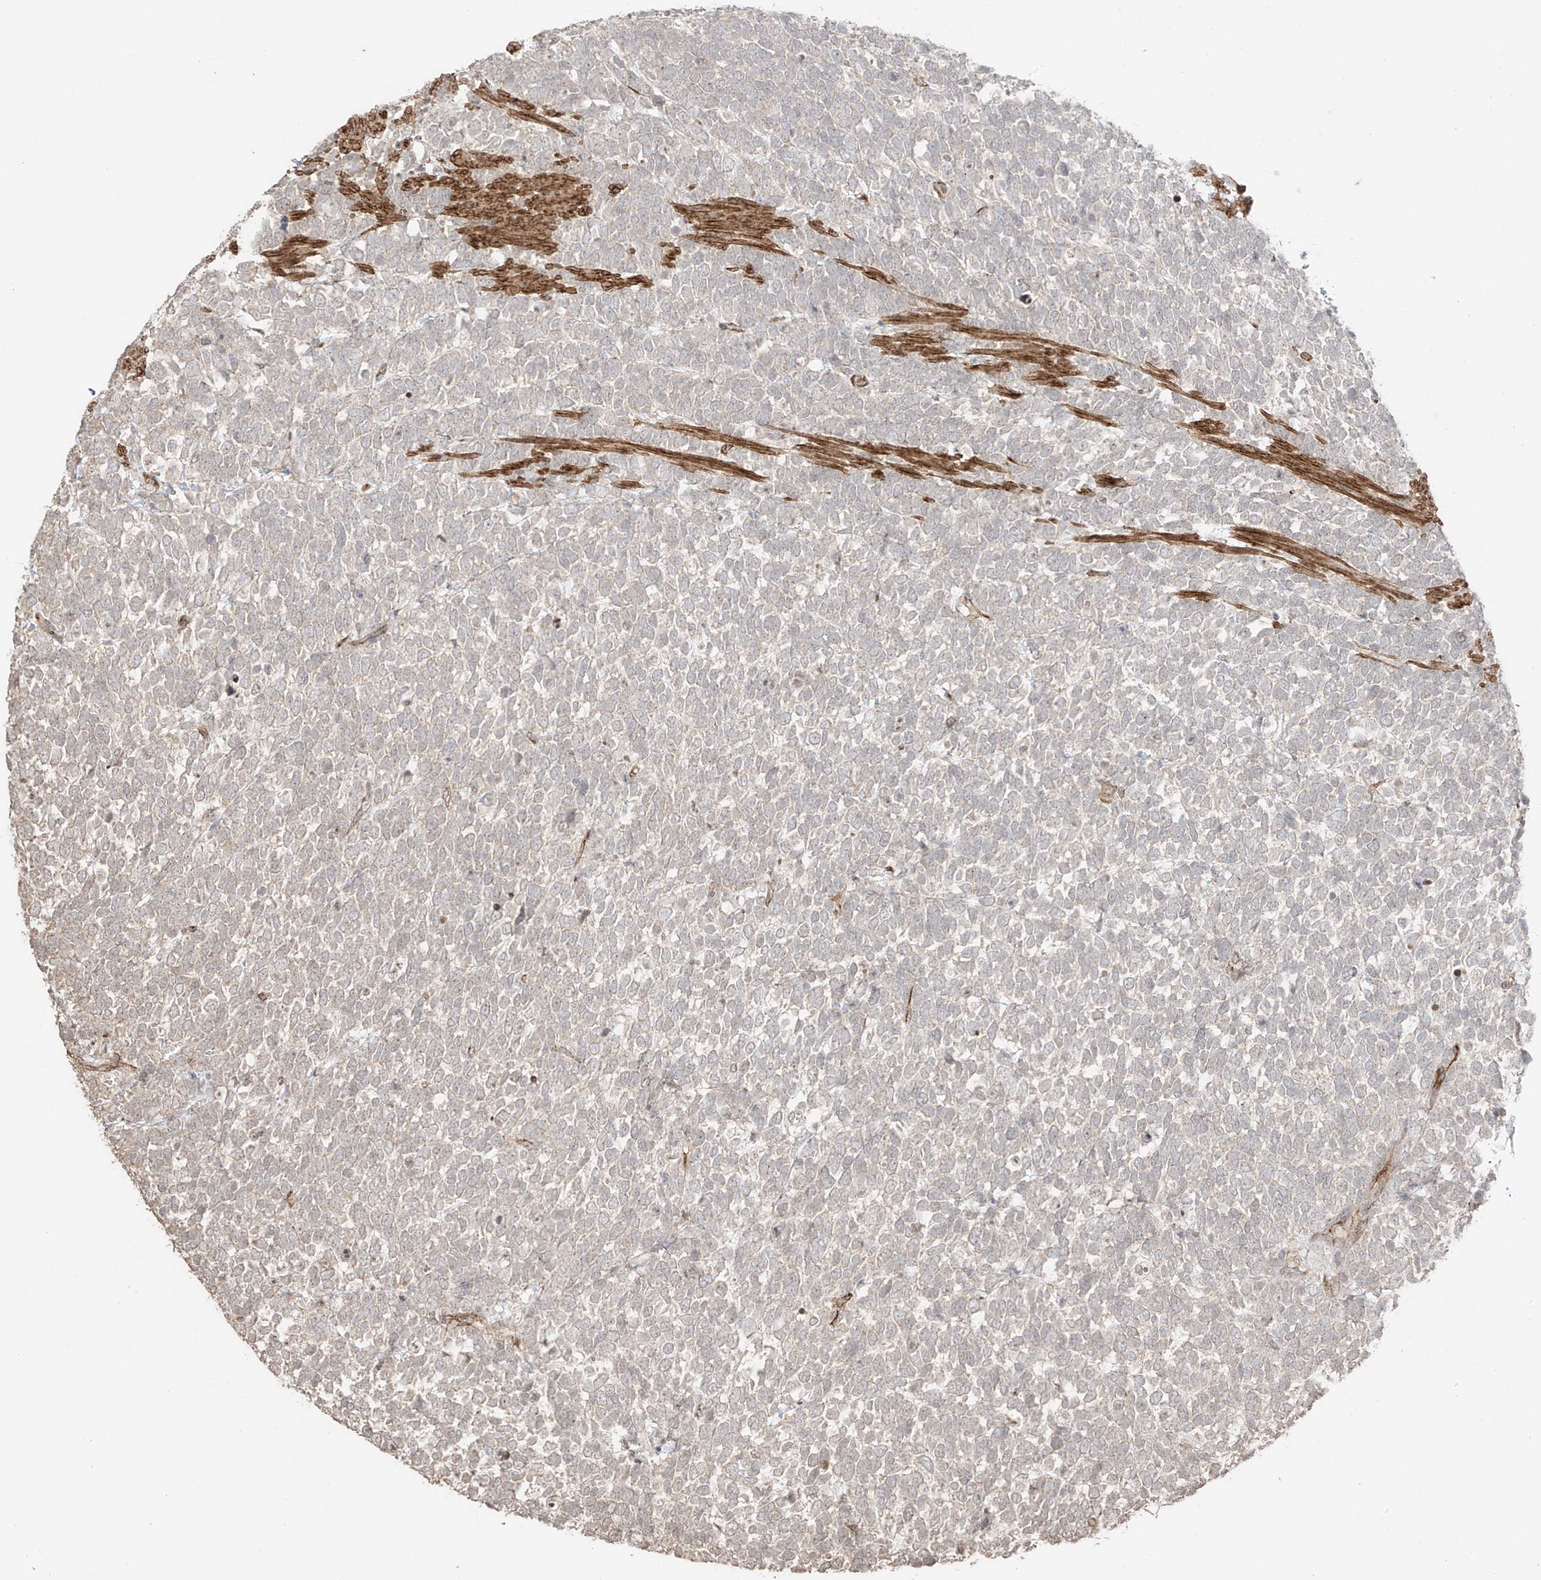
{"staining": {"intensity": "negative", "quantity": "none", "location": "none"}, "tissue": "urothelial cancer", "cell_type": "Tumor cells", "image_type": "cancer", "snomed": [{"axis": "morphology", "description": "Urothelial carcinoma, High grade"}, {"axis": "topography", "description": "Urinary bladder"}], "caption": "This is a image of immunohistochemistry staining of high-grade urothelial carcinoma, which shows no positivity in tumor cells. (DAB IHC with hematoxylin counter stain).", "gene": "TTLL5", "patient": {"sex": "female", "age": 82}}